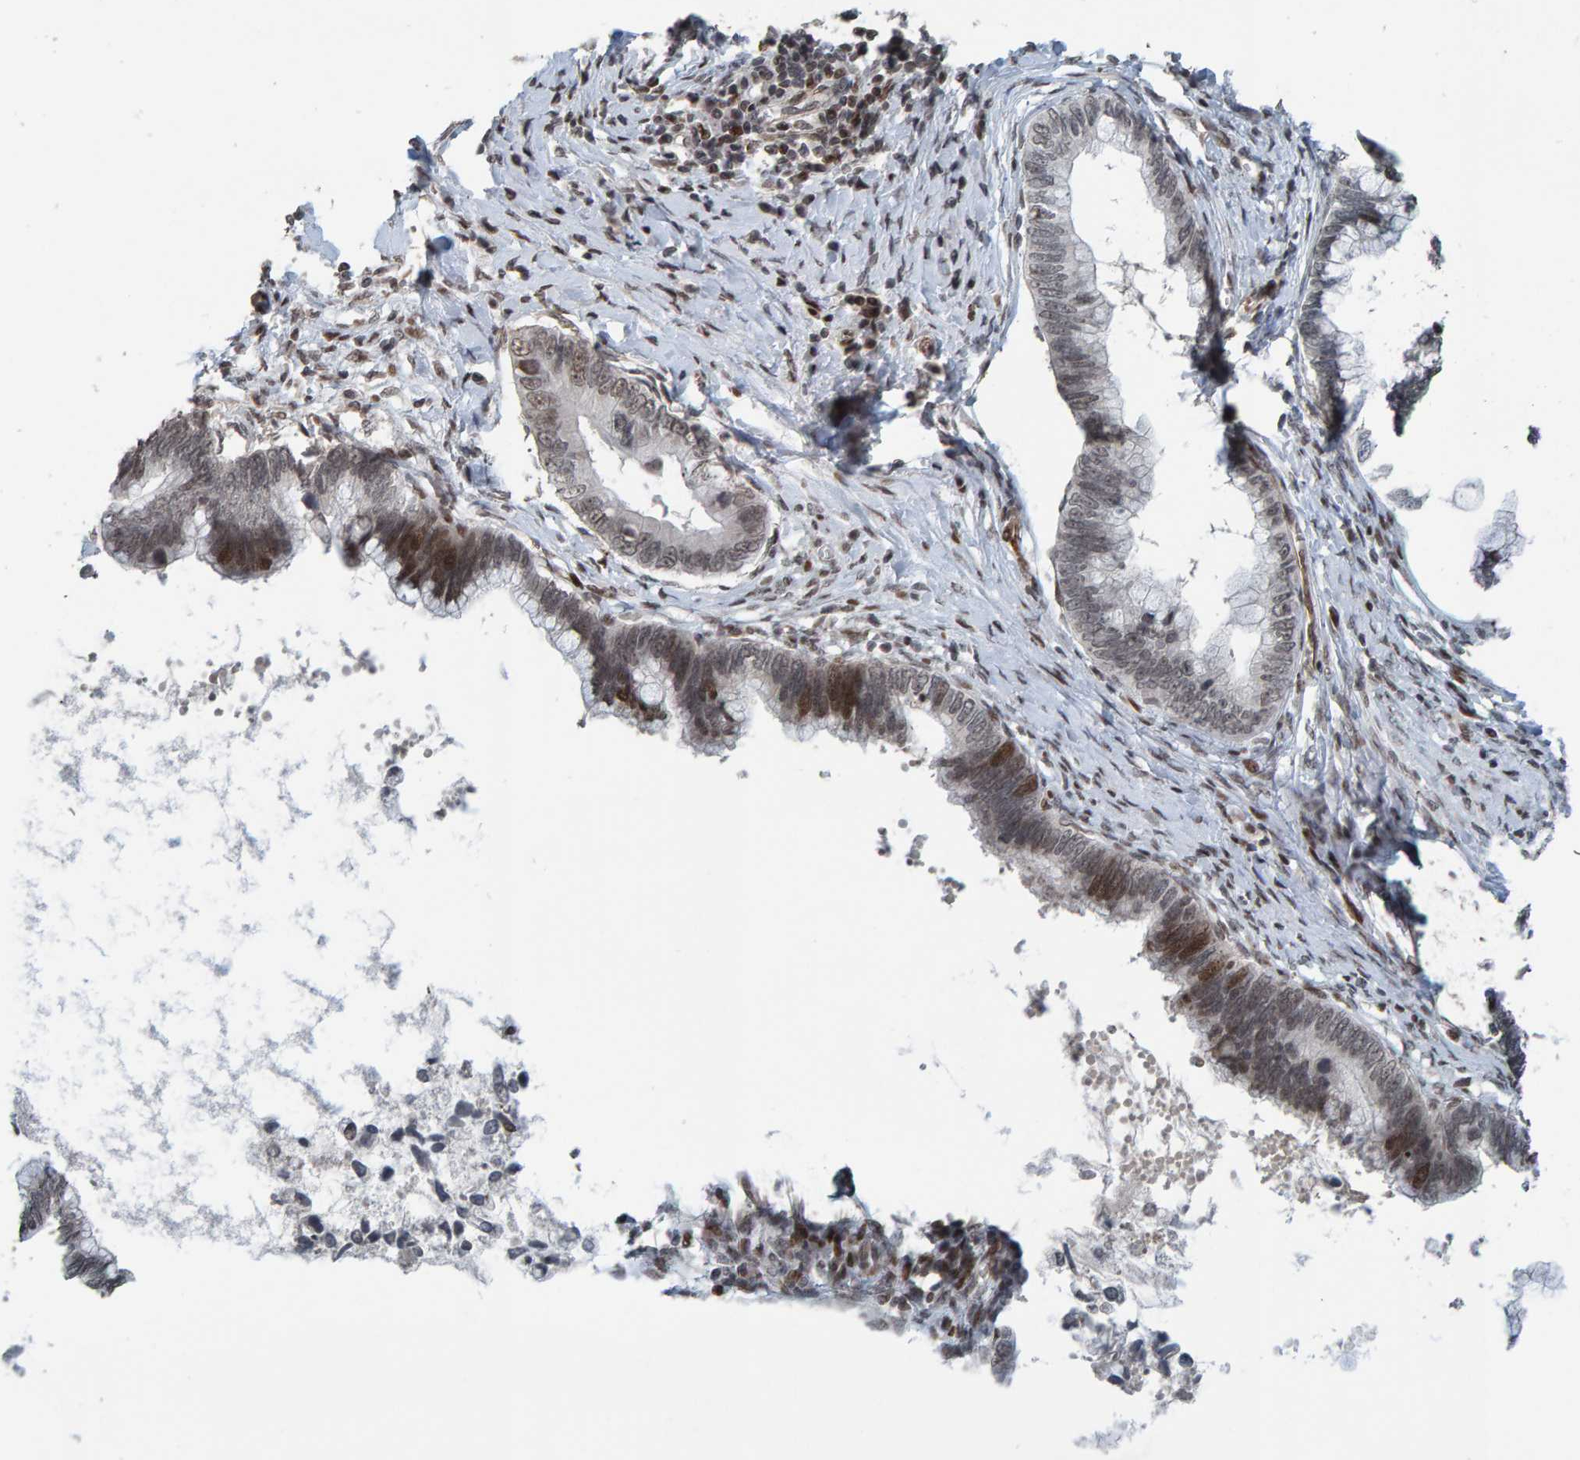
{"staining": {"intensity": "moderate", "quantity": "<25%", "location": "nuclear"}, "tissue": "cervical cancer", "cell_type": "Tumor cells", "image_type": "cancer", "snomed": [{"axis": "morphology", "description": "Adenocarcinoma, NOS"}, {"axis": "topography", "description": "Cervix"}], "caption": "Cervical adenocarcinoma stained for a protein displays moderate nuclear positivity in tumor cells.", "gene": "ZNF366", "patient": {"sex": "female", "age": 44}}